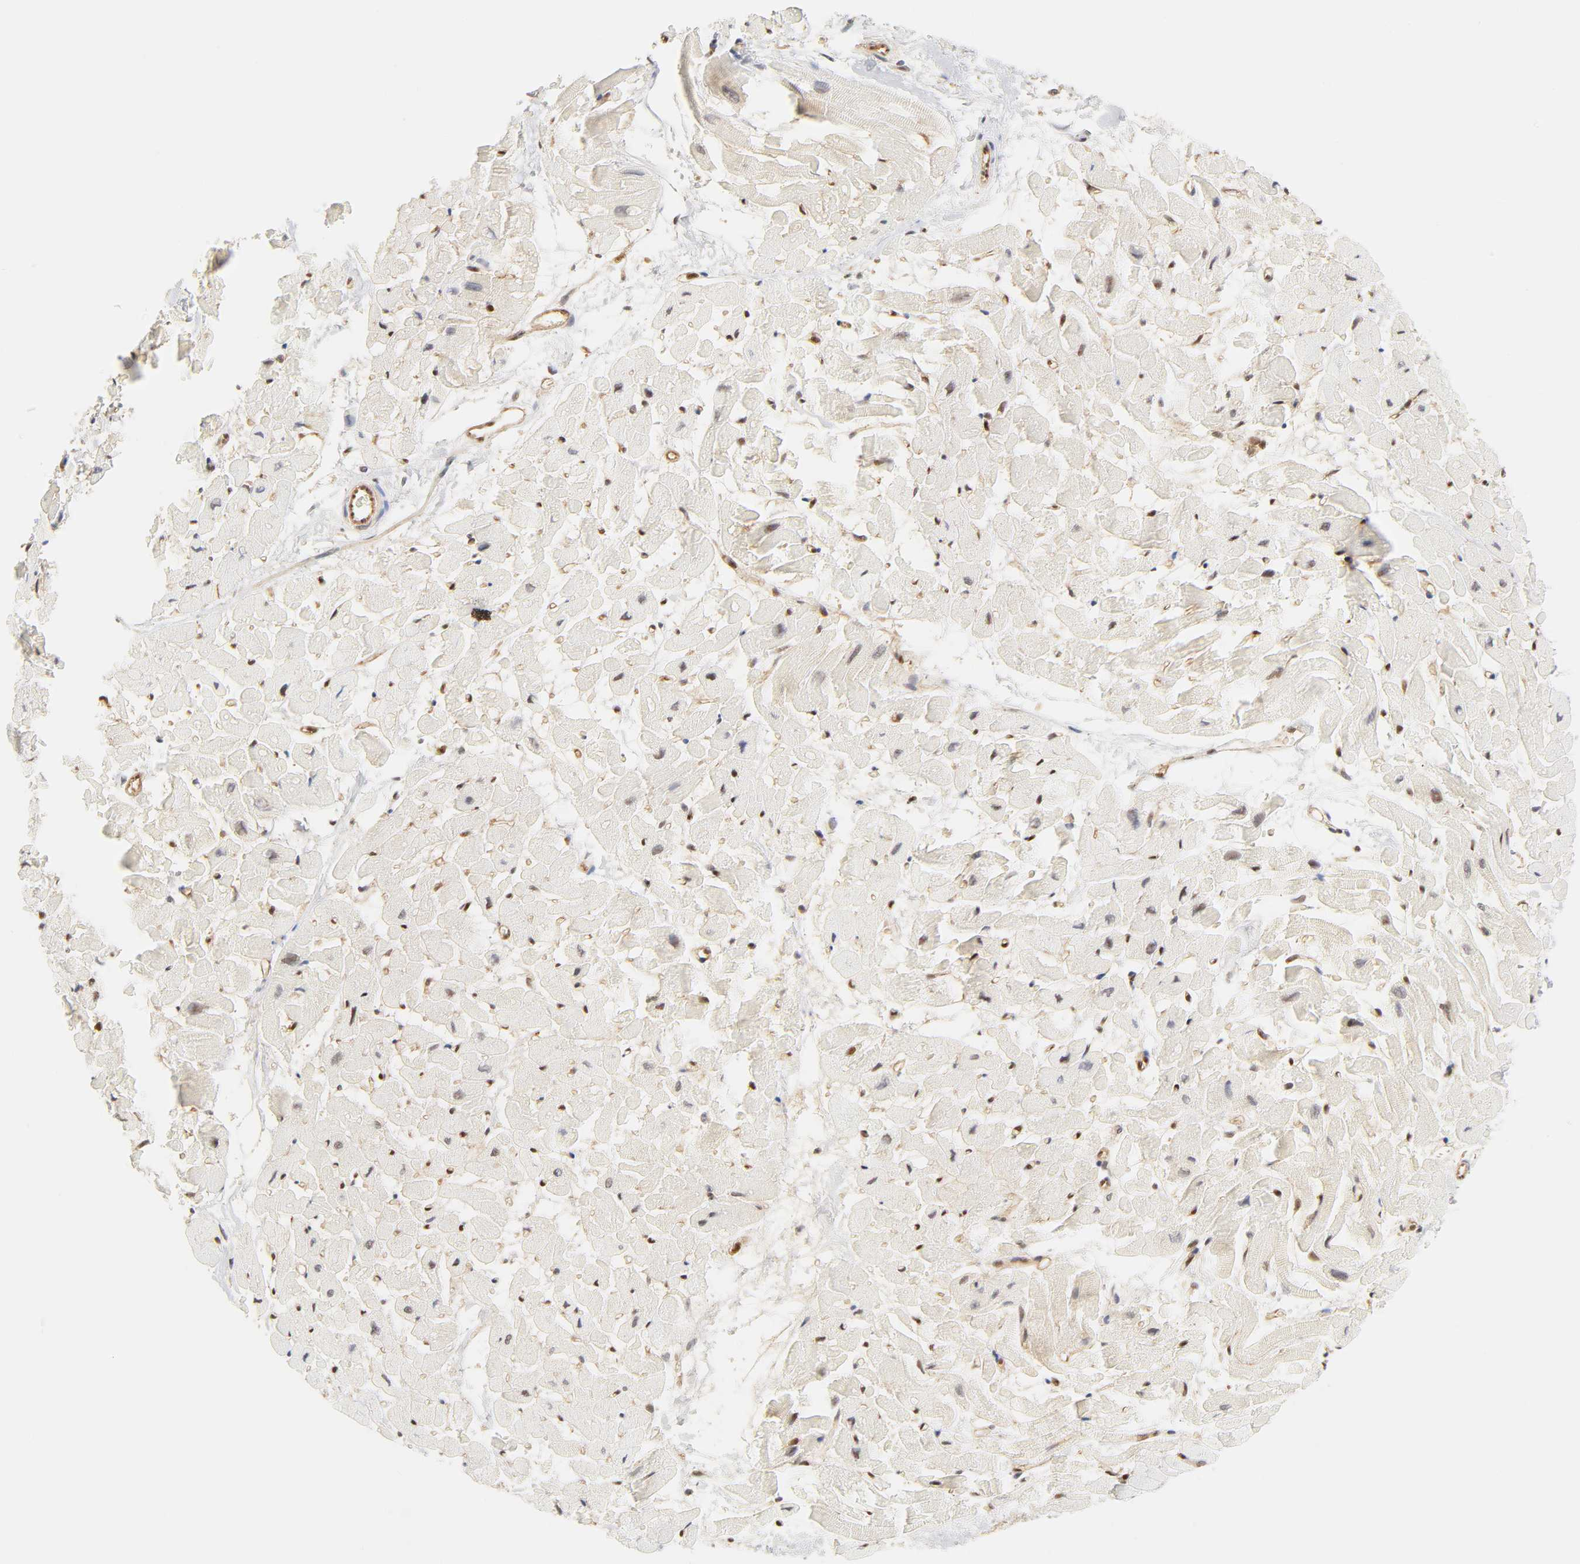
{"staining": {"intensity": "negative", "quantity": "none", "location": "none"}, "tissue": "heart muscle", "cell_type": "Cardiomyocytes", "image_type": "normal", "snomed": [{"axis": "morphology", "description": "Normal tissue, NOS"}, {"axis": "topography", "description": "Heart"}], "caption": "DAB immunohistochemical staining of normal human heart muscle shows no significant positivity in cardiomyocytes.", "gene": "CDC37", "patient": {"sex": "male", "age": 45}}